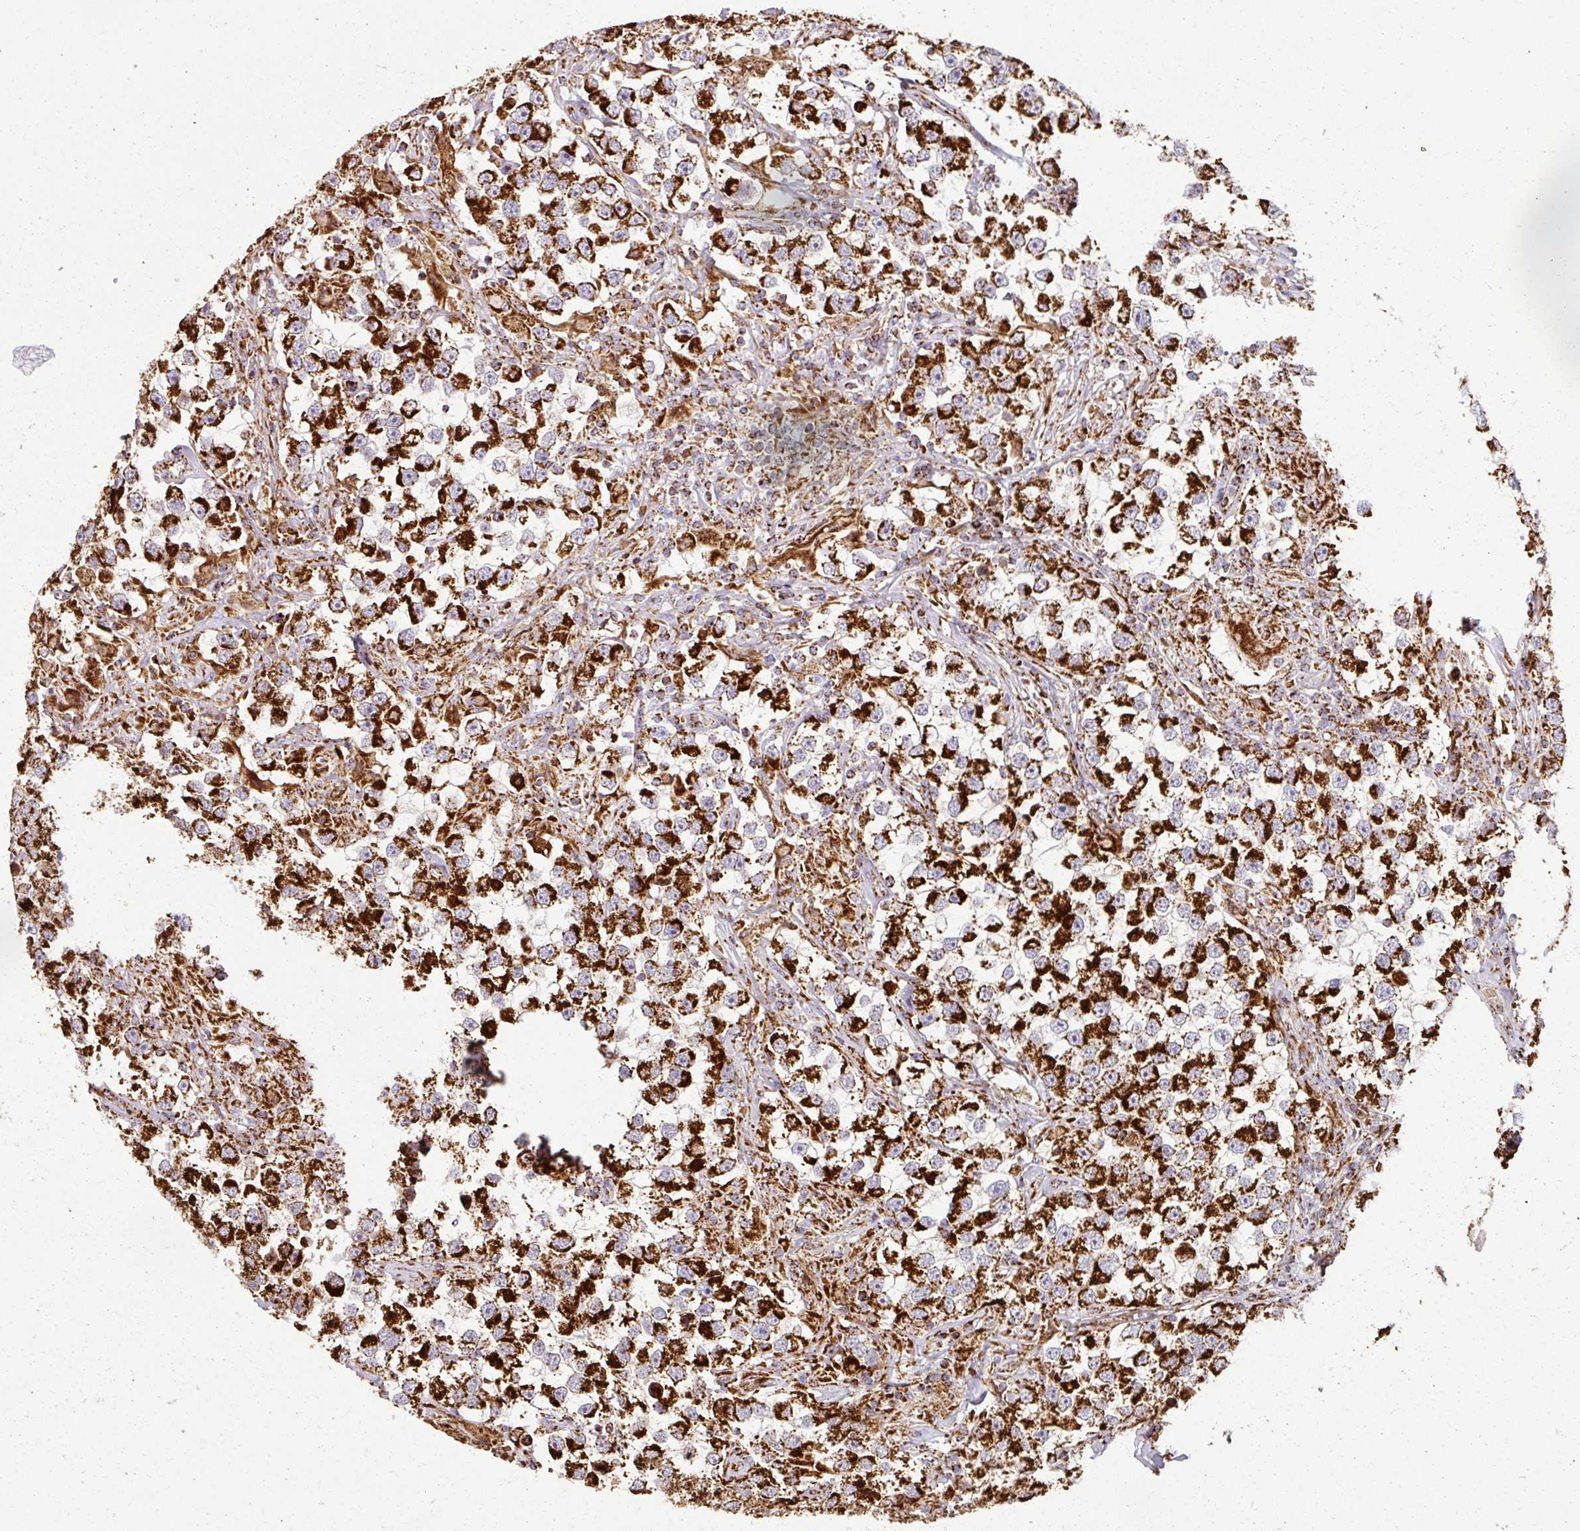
{"staining": {"intensity": "strong", "quantity": ">75%", "location": "cytoplasmic/membranous"}, "tissue": "testis cancer", "cell_type": "Tumor cells", "image_type": "cancer", "snomed": [{"axis": "morphology", "description": "Seminoma, NOS"}, {"axis": "topography", "description": "Testis"}], "caption": "Testis seminoma stained with a protein marker demonstrates strong staining in tumor cells.", "gene": "TRAP1", "patient": {"sex": "male", "age": 46}}